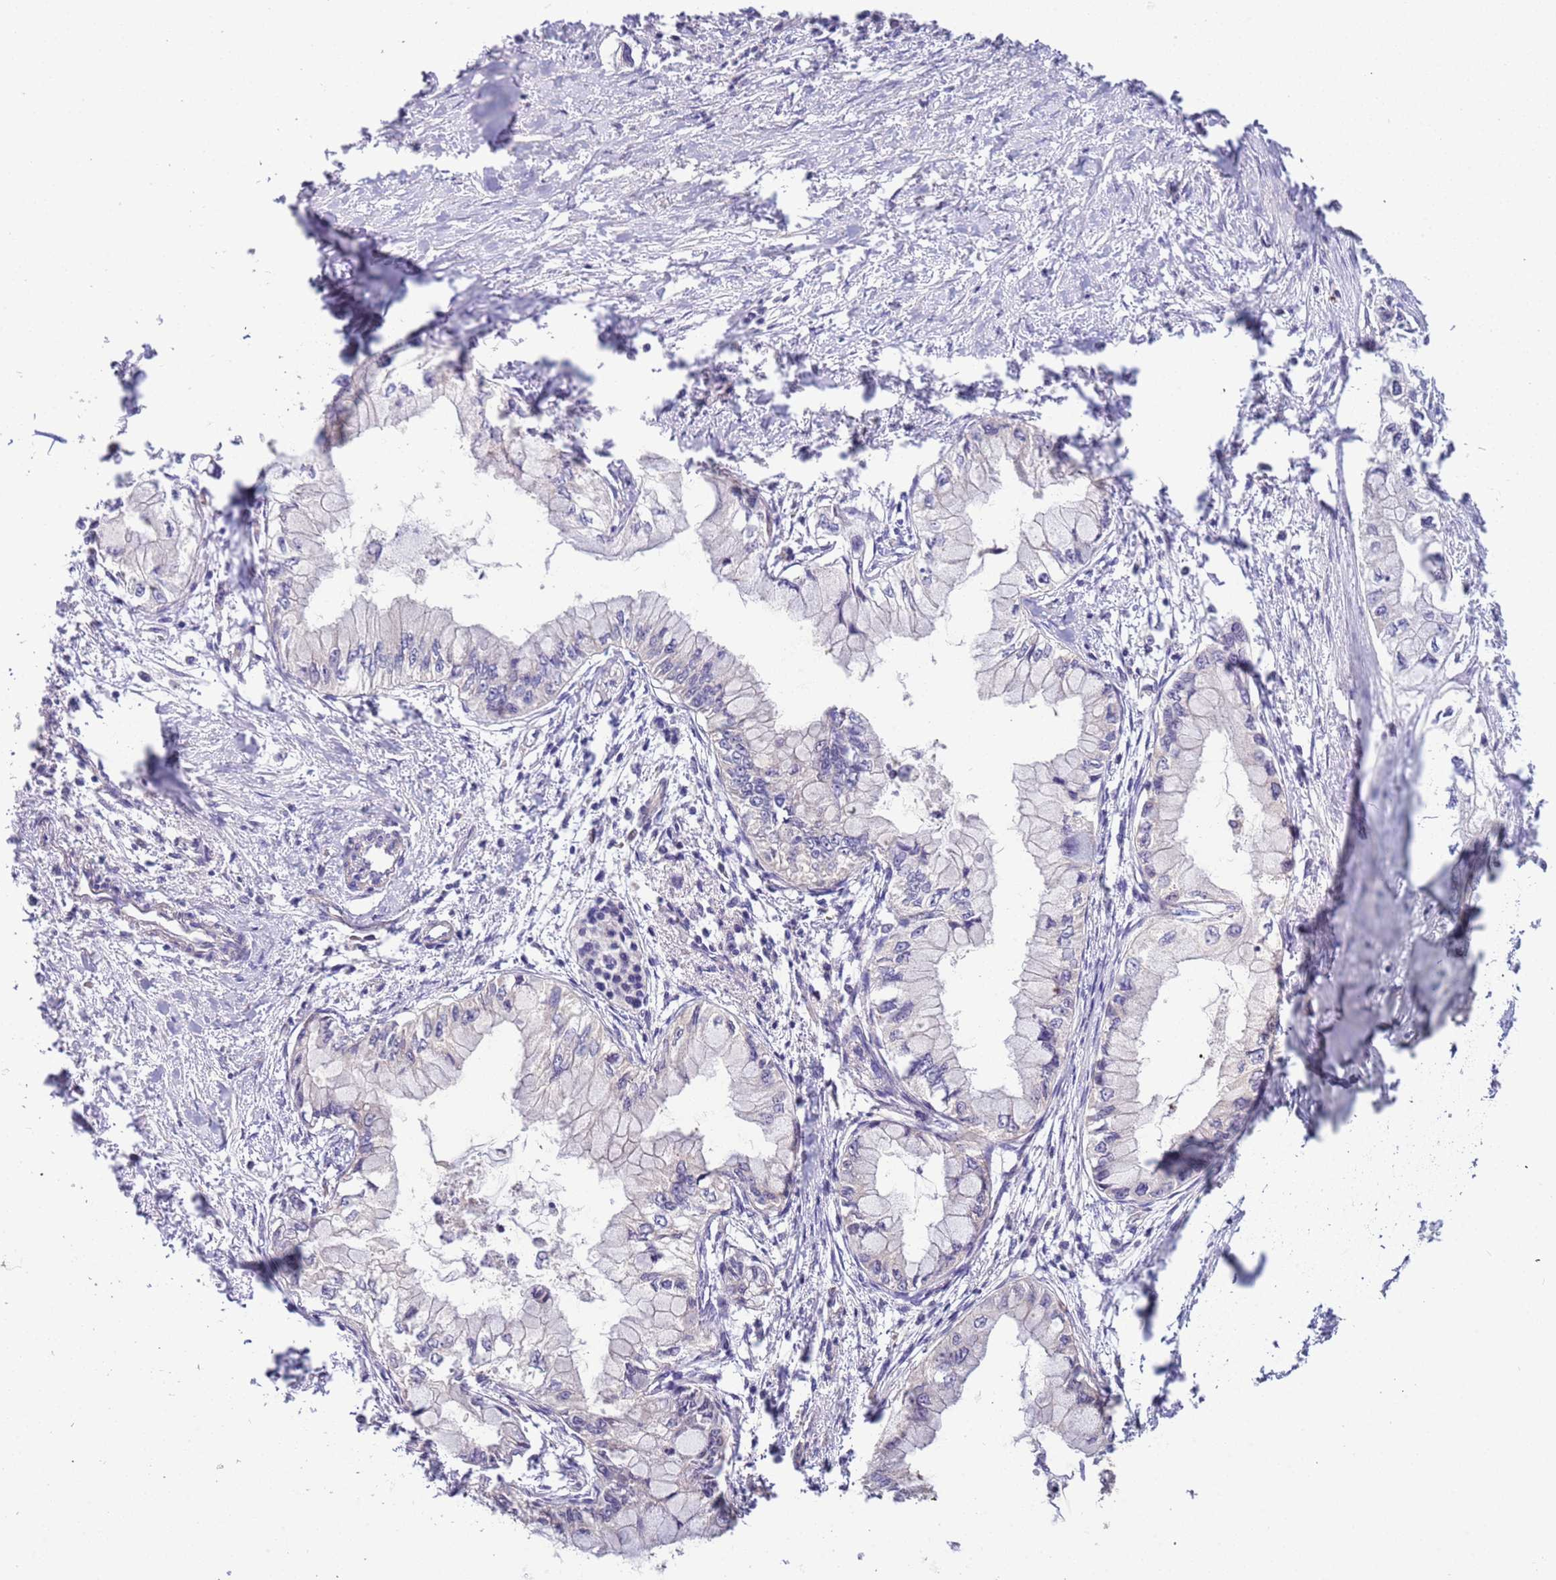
{"staining": {"intensity": "negative", "quantity": "none", "location": "none"}, "tissue": "pancreatic cancer", "cell_type": "Tumor cells", "image_type": "cancer", "snomed": [{"axis": "morphology", "description": "Adenocarcinoma, NOS"}, {"axis": "topography", "description": "Pancreas"}], "caption": "The histopathology image displays no significant staining in tumor cells of pancreatic adenocarcinoma.", "gene": "LAMB4", "patient": {"sex": "male", "age": 48}}